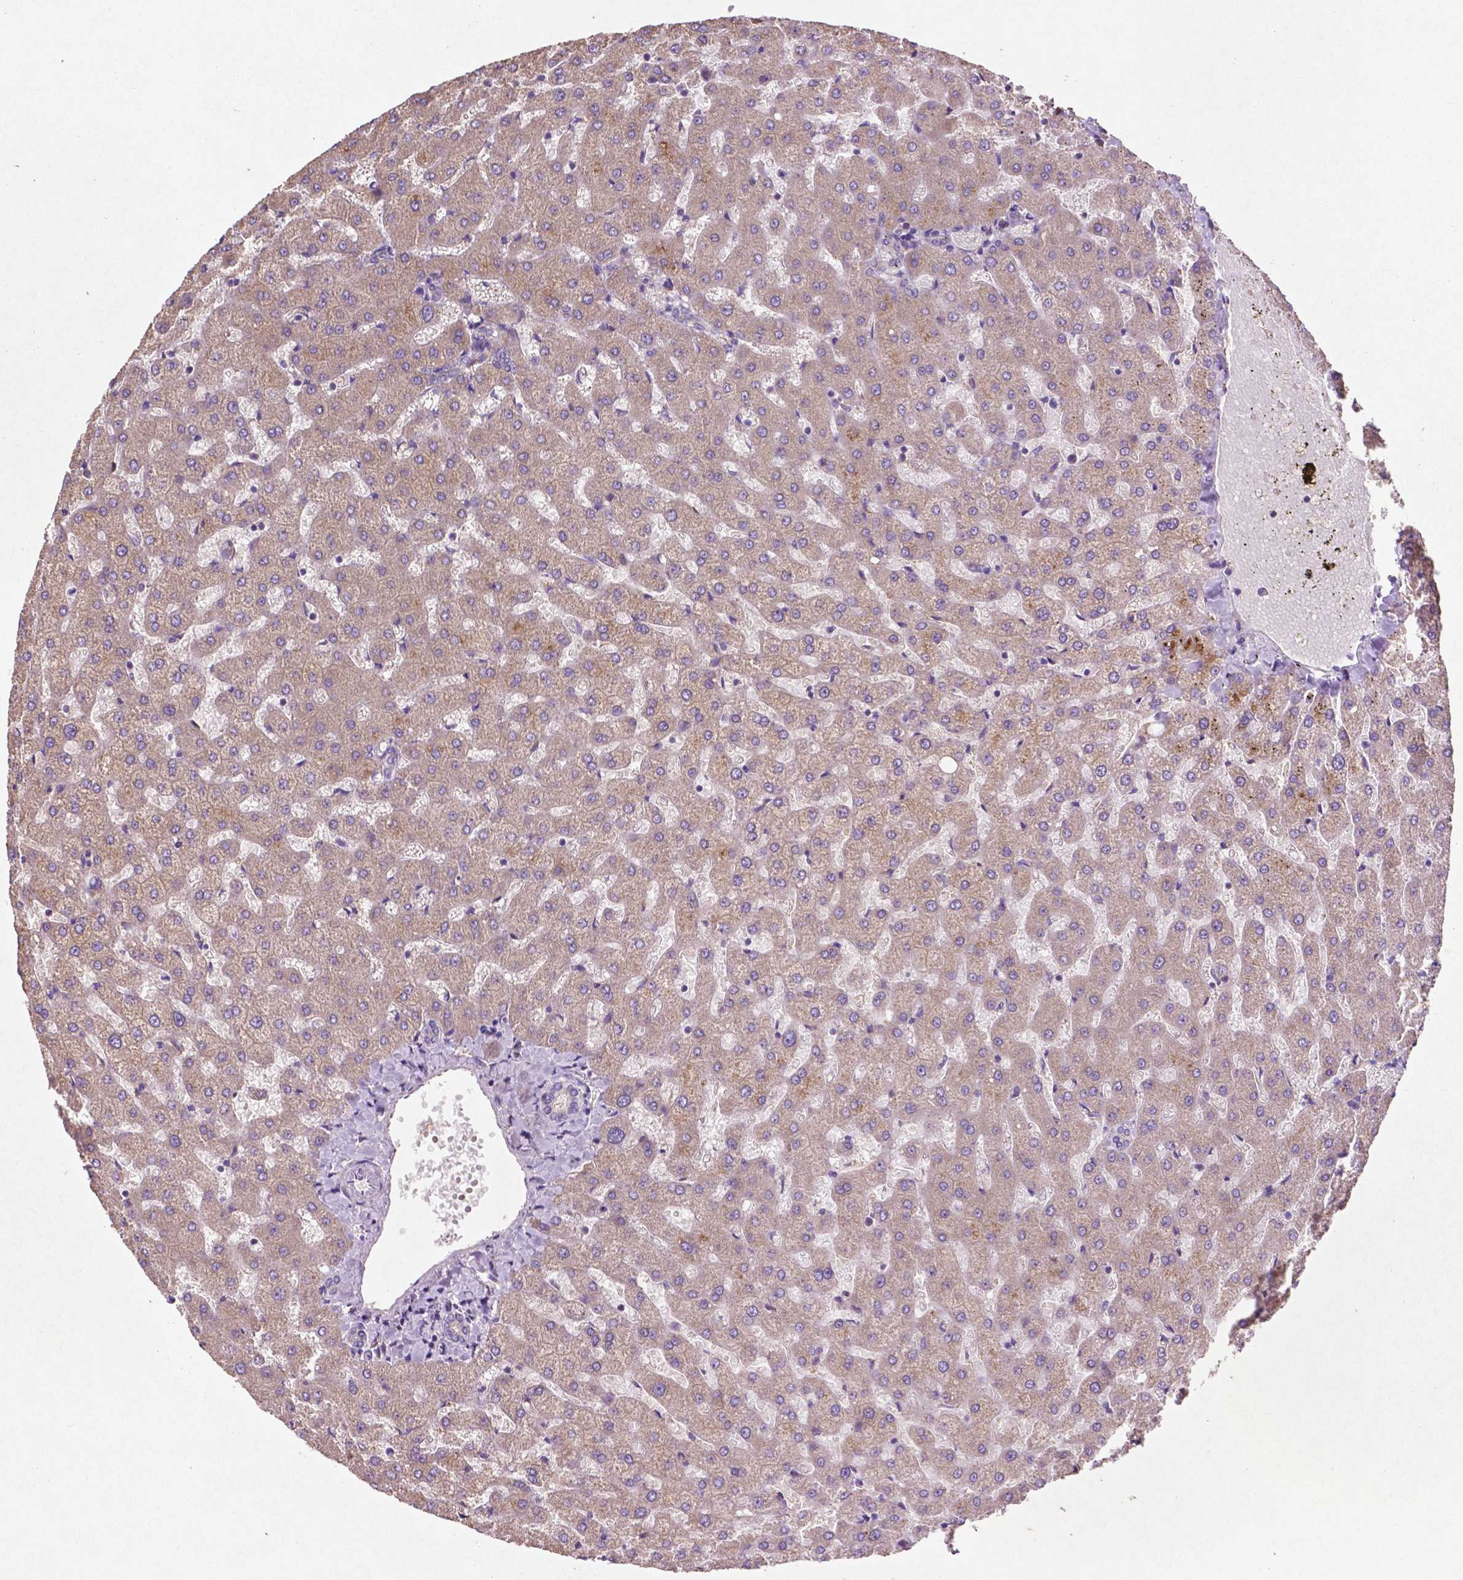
{"staining": {"intensity": "negative", "quantity": "none", "location": "none"}, "tissue": "liver", "cell_type": "Cholangiocytes", "image_type": "normal", "snomed": [{"axis": "morphology", "description": "Normal tissue, NOS"}, {"axis": "topography", "description": "Liver"}], "caption": "Immunohistochemistry (IHC) of normal liver shows no positivity in cholangiocytes. Nuclei are stained in blue.", "gene": "MBTPS1", "patient": {"sex": "female", "age": 50}}